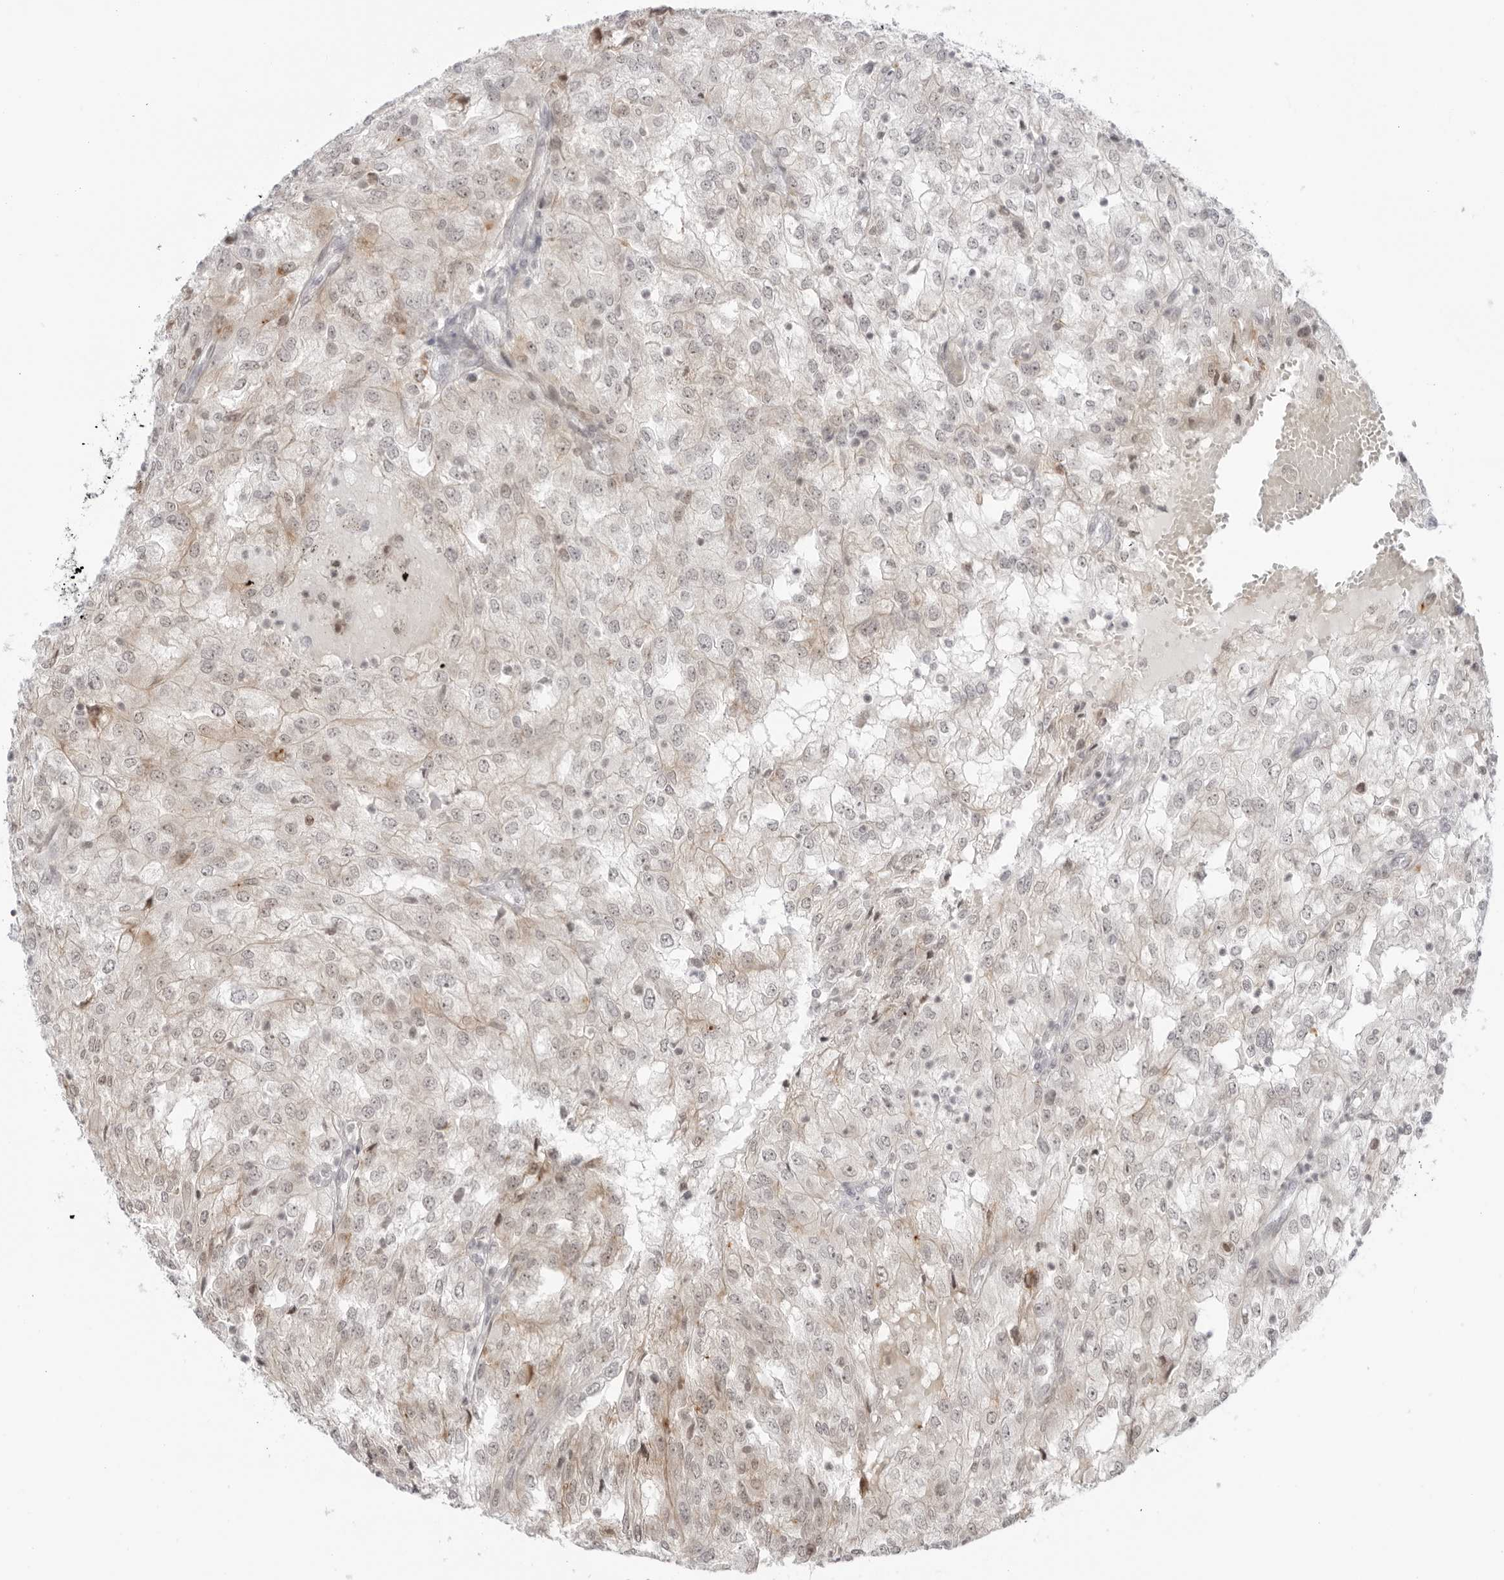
{"staining": {"intensity": "negative", "quantity": "none", "location": "none"}, "tissue": "renal cancer", "cell_type": "Tumor cells", "image_type": "cancer", "snomed": [{"axis": "morphology", "description": "Adenocarcinoma, NOS"}, {"axis": "topography", "description": "Kidney"}], "caption": "DAB (3,3'-diaminobenzidine) immunohistochemical staining of adenocarcinoma (renal) reveals no significant staining in tumor cells.", "gene": "RNF146", "patient": {"sex": "female", "age": 54}}